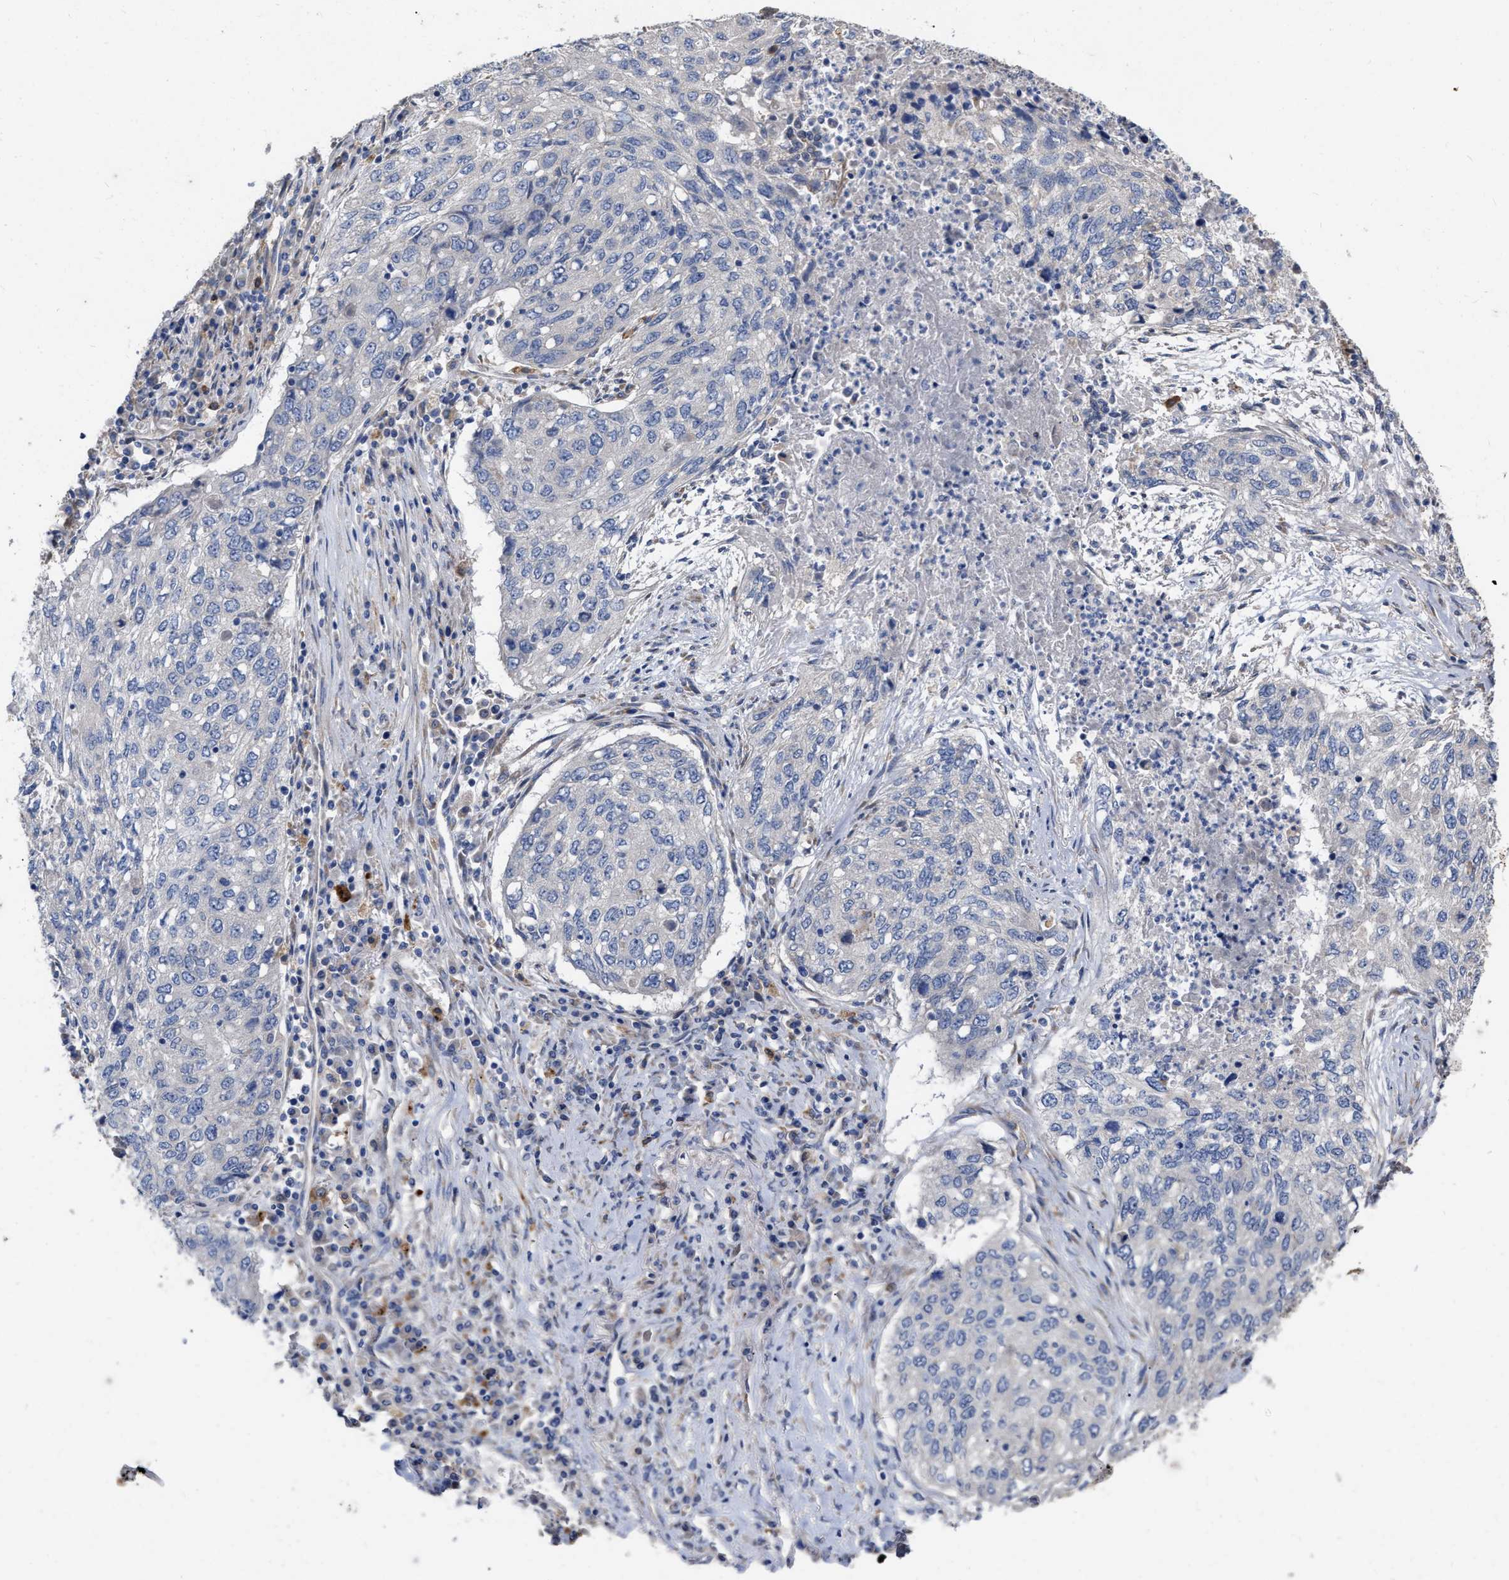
{"staining": {"intensity": "negative", "quantity": "none", "location": "none"}, "tissue": "lung cancer", "cell_type": "Tumor cells", "image_type": "cancer", "snomed": [{"axis": "morphology", "description": "Squamous cell carcinoma, NOS"}, {"axis": "topography", "description": "Lung"}], "caption": "A photomicrograph of human lung squamous cell carcinoma is negative for staining in tumor cells. (Brightfield microscopy of DAB IHC at high magnification).", "gene": "MLST8", "patient": {"sex": "female", "age": 63}}